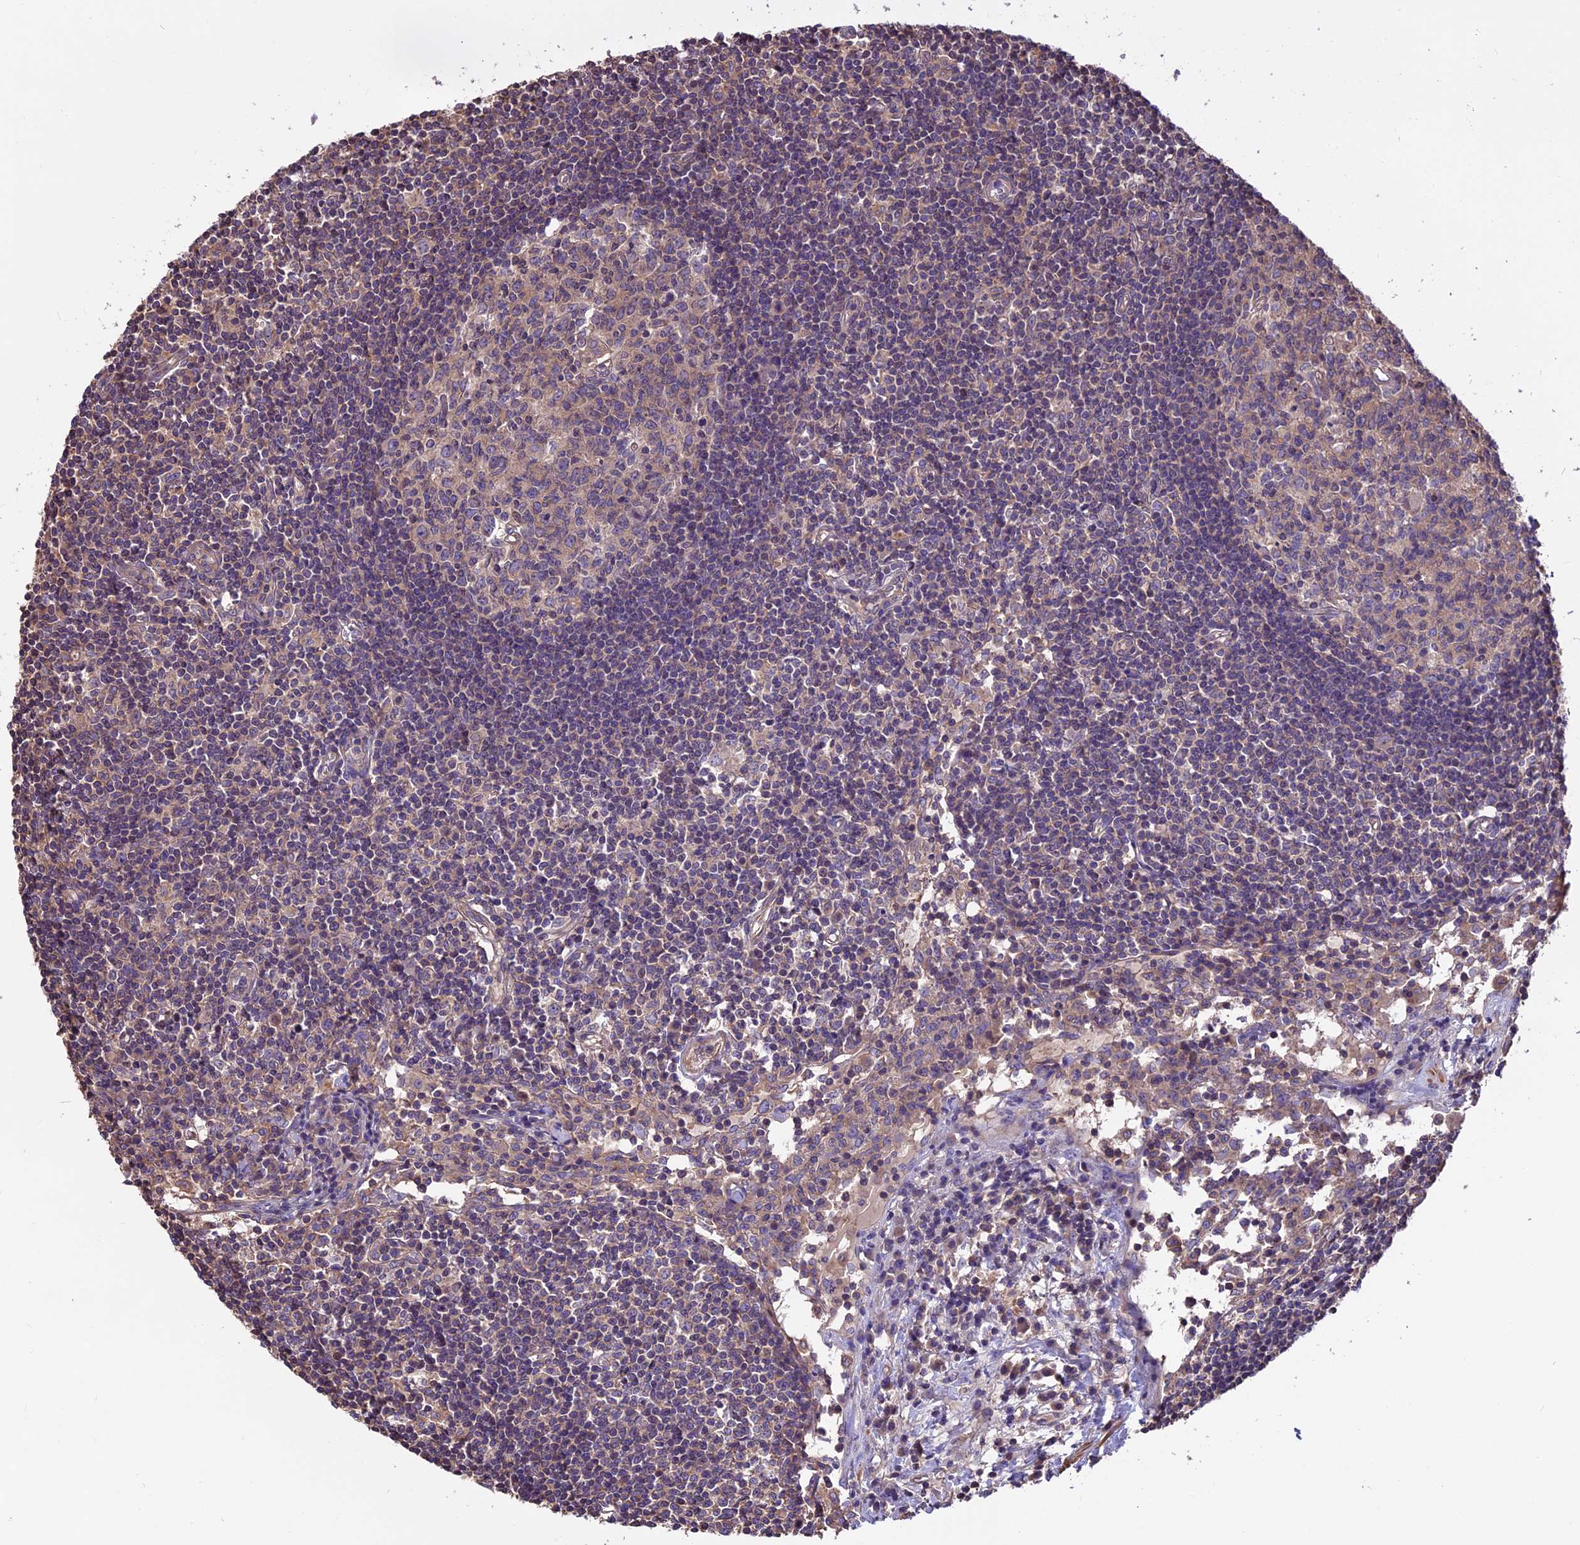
{"staining": {"intensity": "weak", "quantity": "<25%", "location": "cytoplasmic/membranous"}, "tissue": "lymph node", "cell_type": "Germinal center cells", "image_type": "normal", "snomed": [{"axis": "morphology", "description": "Normal tissue, NOS"}, {"axis": "topography", "description": "Lymph node"}], "caption": "This is an immunohistochemistry (IHC) micrograph of unremarkable human lymph node. There is no expression in germinal center cells.", "gene": "ANO3", "patient": {"sex": "female", "age": 55}}